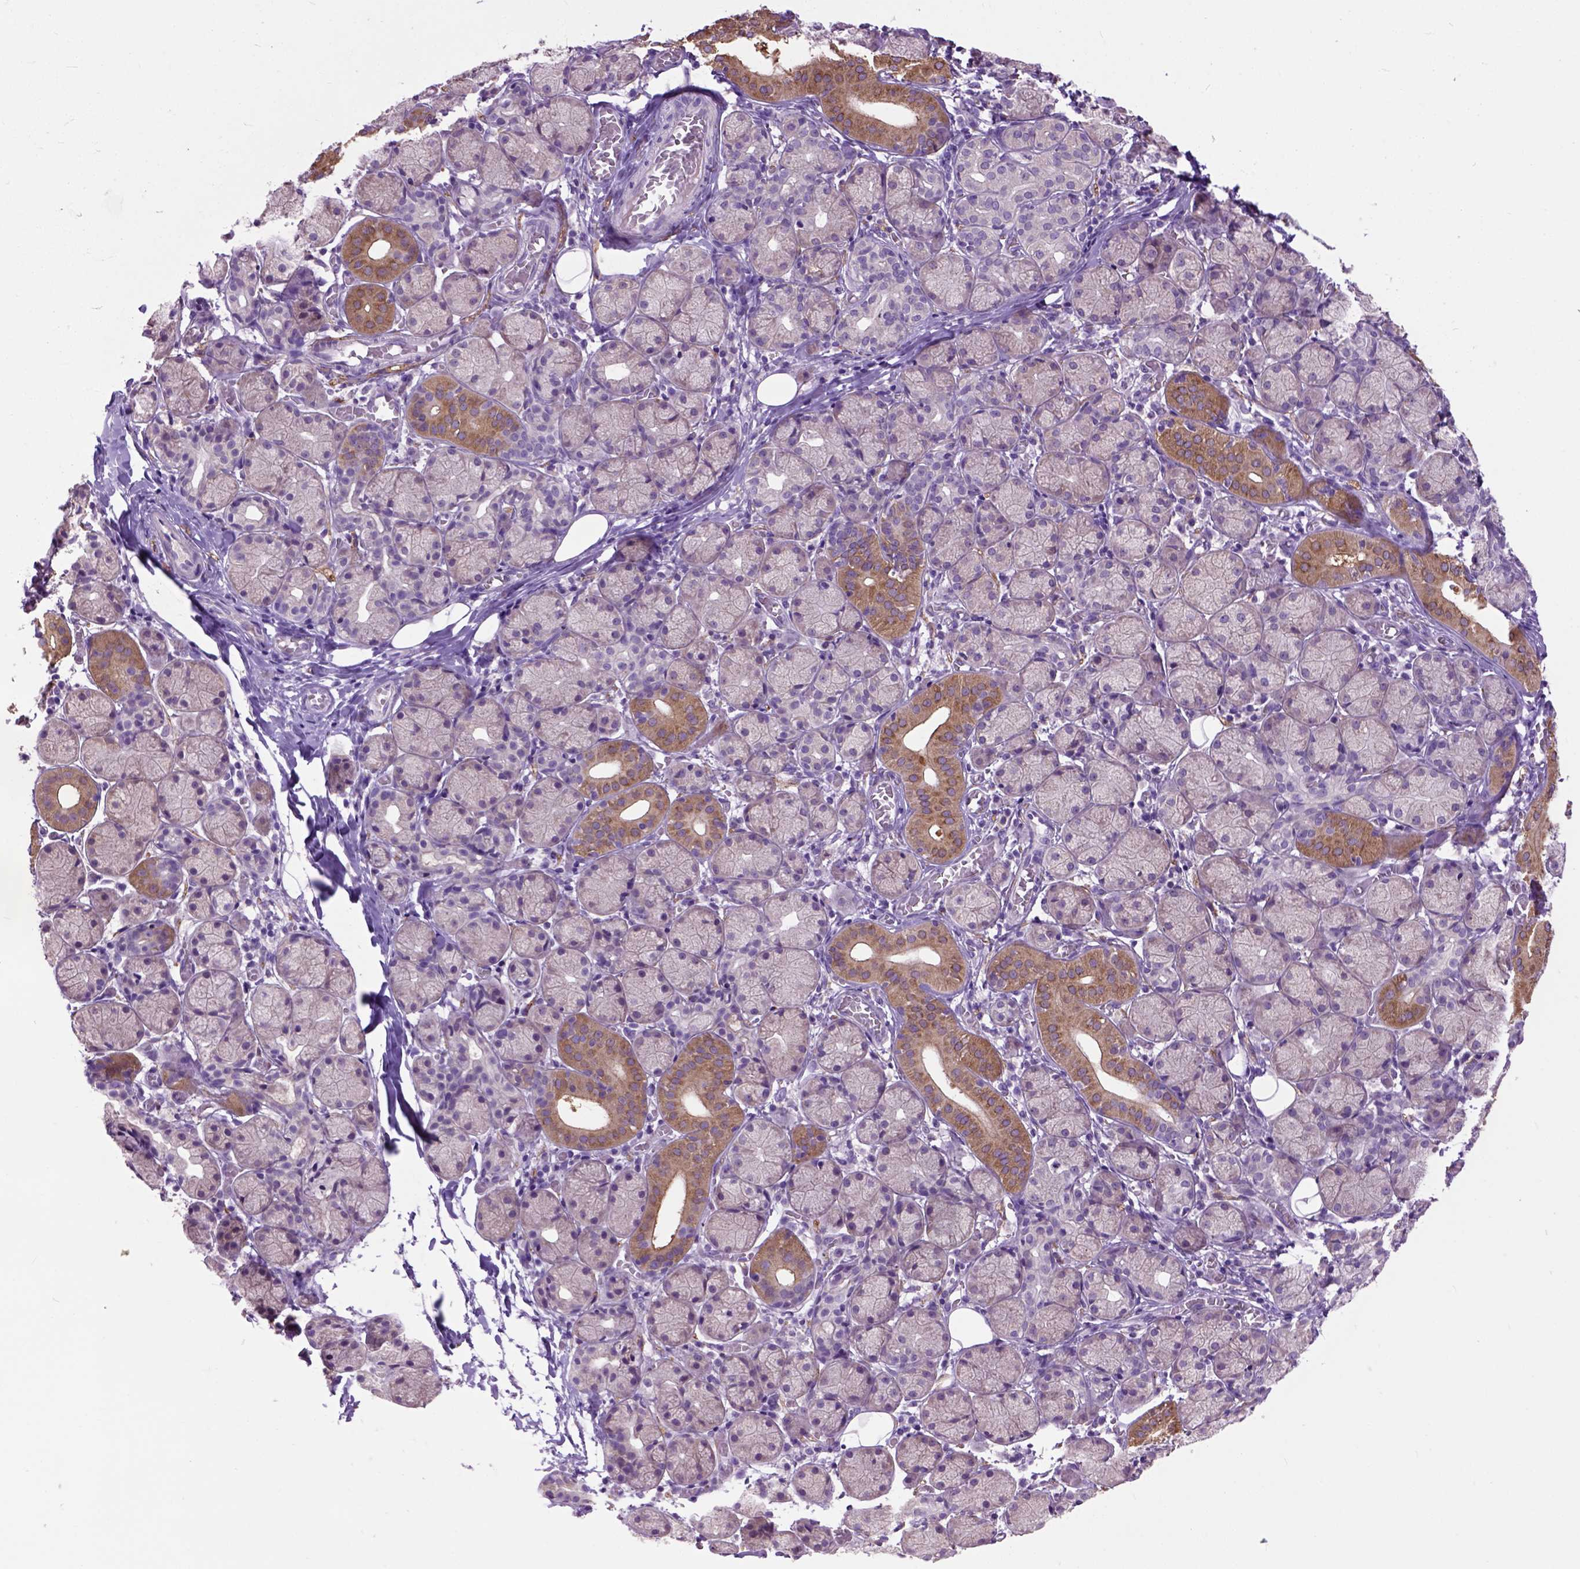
{"staining": {"intensity": "moderate", "quantity": "25%-75%", "location": "cytoplasmic/membranous"}, "tissue": "salivary gland", "cell_type": "Glandular cells", "image_type": "normal", "snomed": [{"axis": "morphology", "description": "Normal tissue, NOS"}, {"axis": "topography", "description": "Salivary gland"}, {"axis": "topography", "description": "Peripheral nerve tissue"}], "caption": "IHC of benign salivary gland shows medium levels of moderate cytoplasmic/membranous expression in approximately 25%-75% of glandular cells.", "gene": "MAPT", "patient": {"sex": "female", "age": 24}}